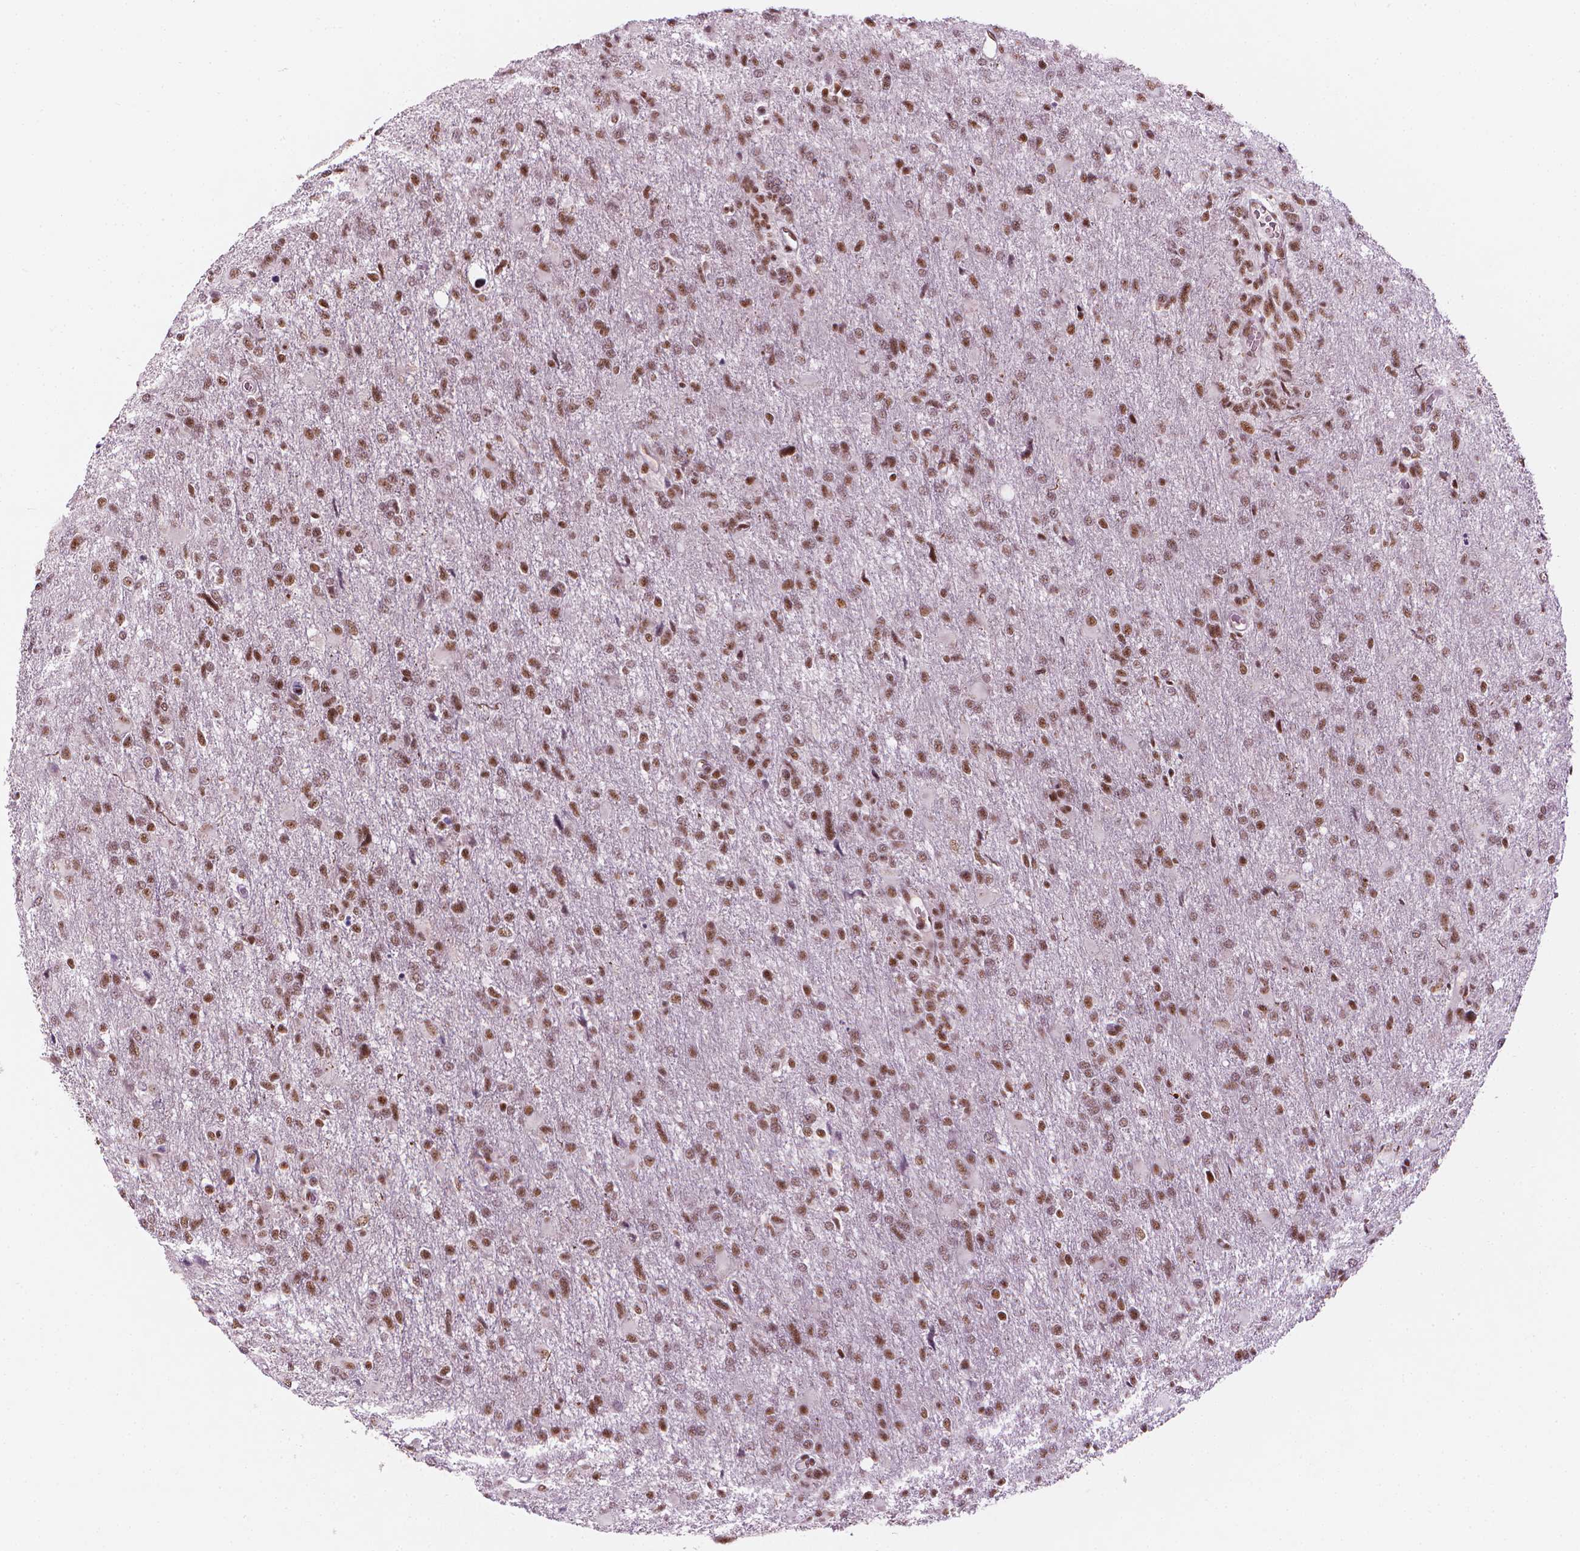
{"staining": {"intensity": "moderate", "quantity": ">75%", "location": "nuclear"}, "tissue": "glioma", "cell_type": "Tumor cells", "image_type": "cancer", "snomed": [{"axis": "morphology", "description": "Glioma, malignant, High grade"}, {"axis": "topography", "description": "Brain"}], "caption": "Moderate nuclear expression for a protein is identified in about >75% of tumor cells of glioma using IHC.", "gene": "ELF2", "patient": {"sex": "male", "age": 68}}